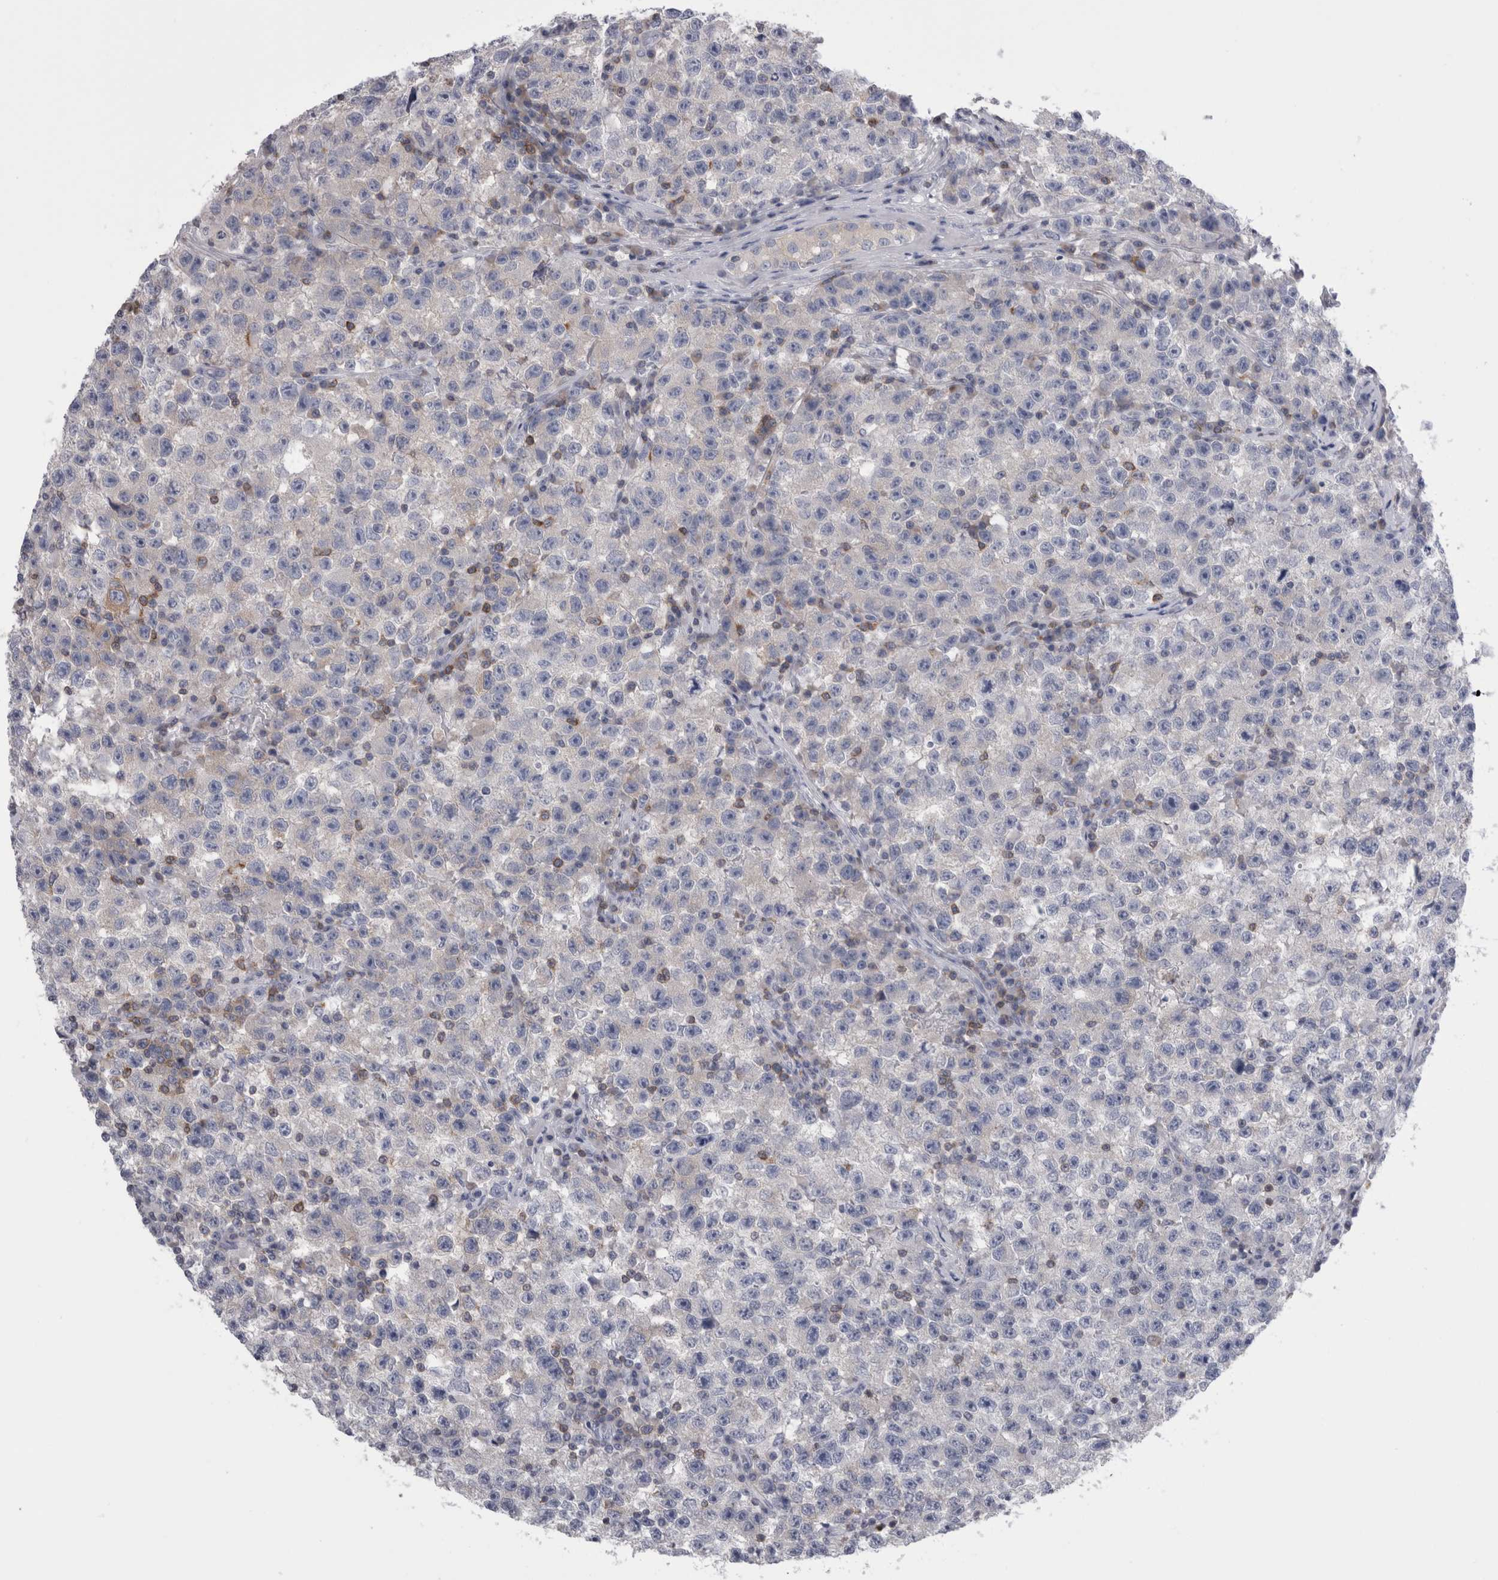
{"staining": {"intensity": "negative", "quantity": "none", "location": "none"}, "tissue": "testis cancer", "cell_type": "Tumor cells", "image_type": "cancer", "snomed": [{"axis": "morphology", "description": "Seminoma, NOS"}, {"axis": "topography", "description": "Testis"}], "caption": "Tumor cells are negative for brown protein staining in testis seminoma.", "gene": "DCTN6", "patient": {"sex": "male", "age": 22}}